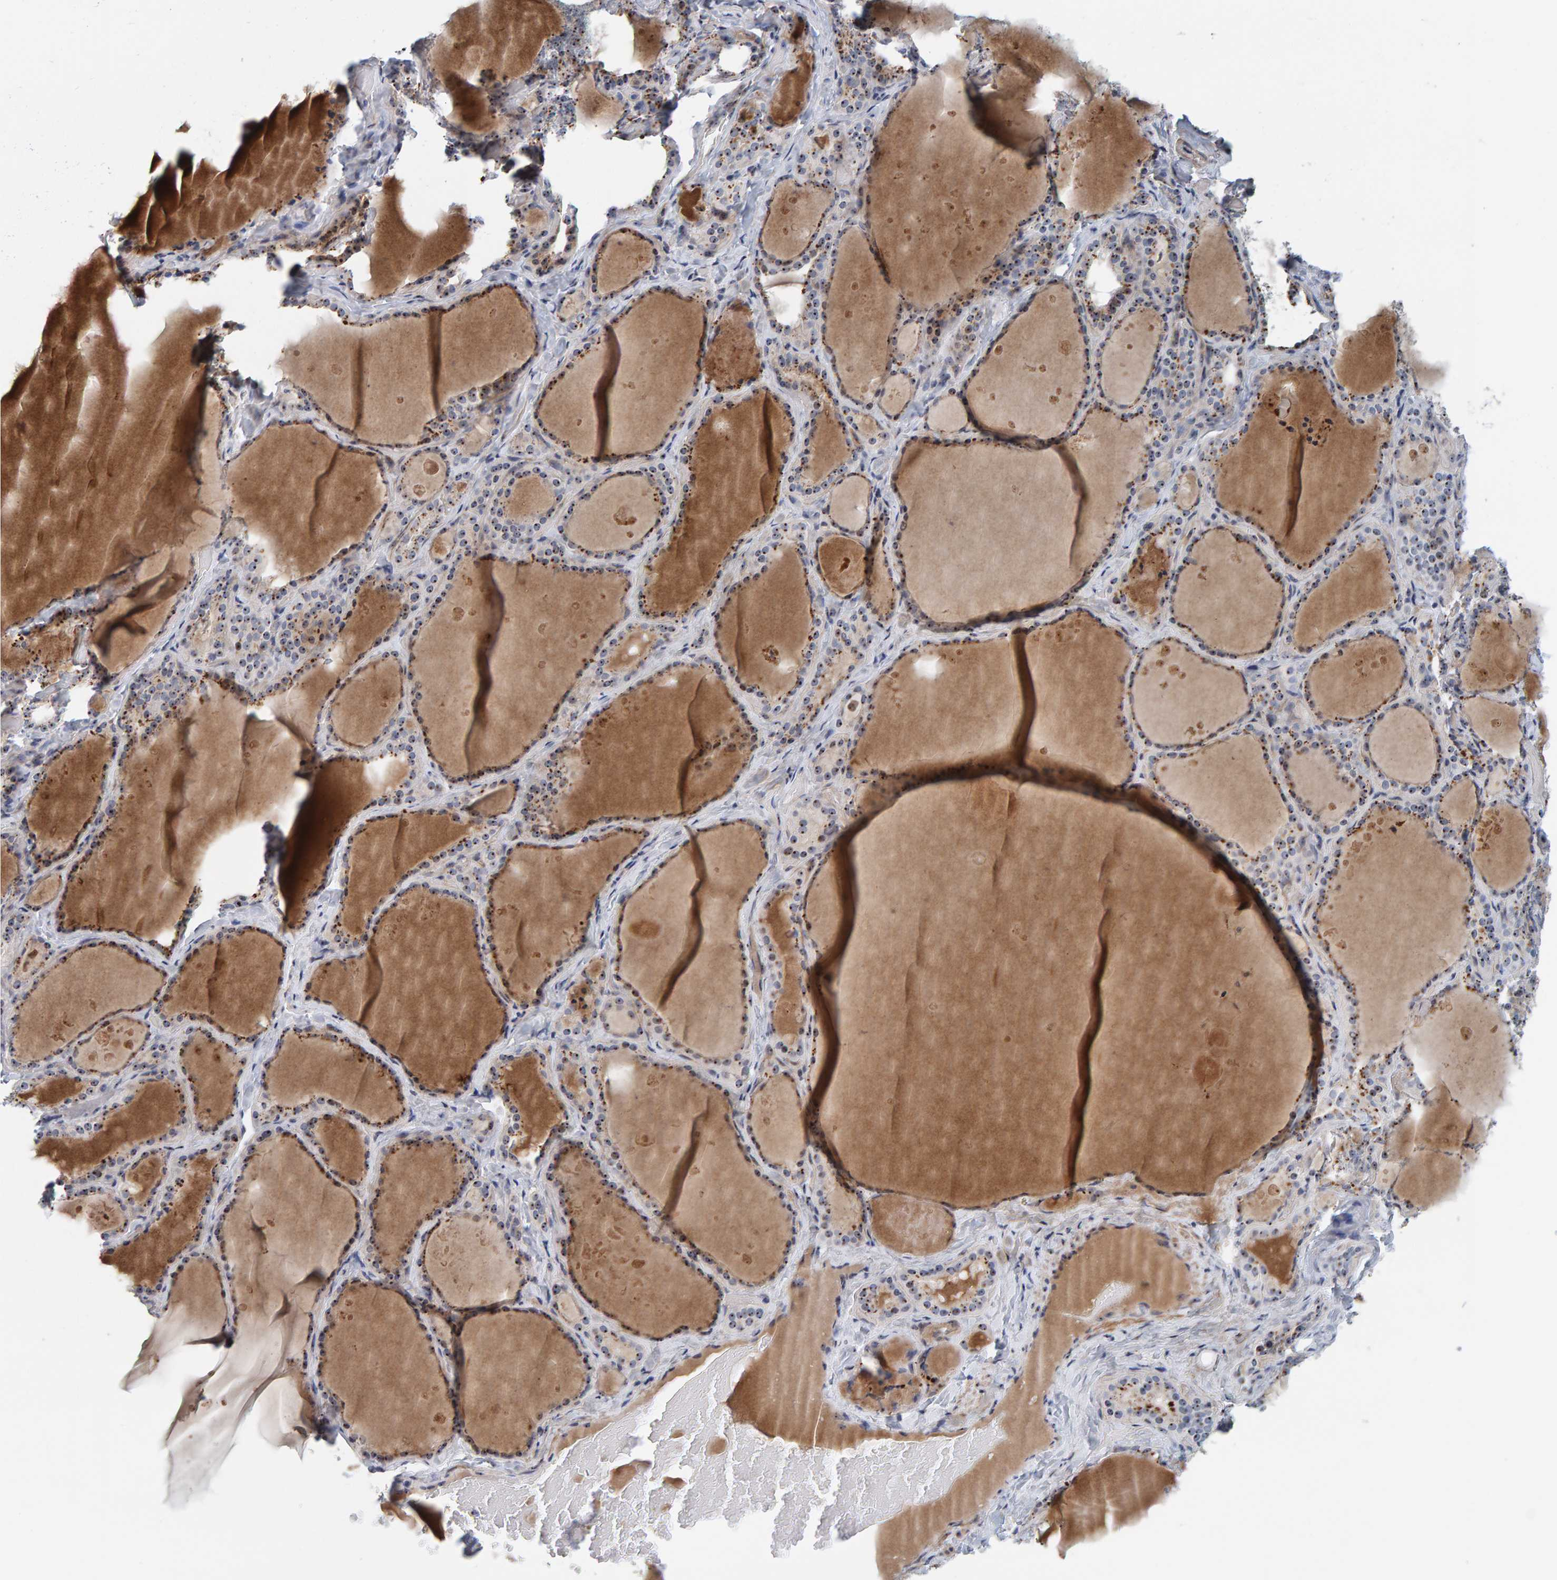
{"staining": {"intensity": "moderate", "quantity": ">75%", "location": "nuclear"}, "tissue": "thyroid gland", "cell_type": "Glandular cells", "image_type": "normal", "snomed": [{"axis": "morphology", "description": "Normal tissue, NOS"}, {"axis": "topography", "description": "Thyroid gland"}], "caption": "Thyroid gland stained with DAB IHC displays medium levels of moderate nuclear staining in about >75% of glandular cells. The staining was performed using DAB, with brown indicating positive protein expression. Nuclei are stained blue with hematoxylin.", "gene": "NOL11", "patient": {"sex": "female", "age": 44}}